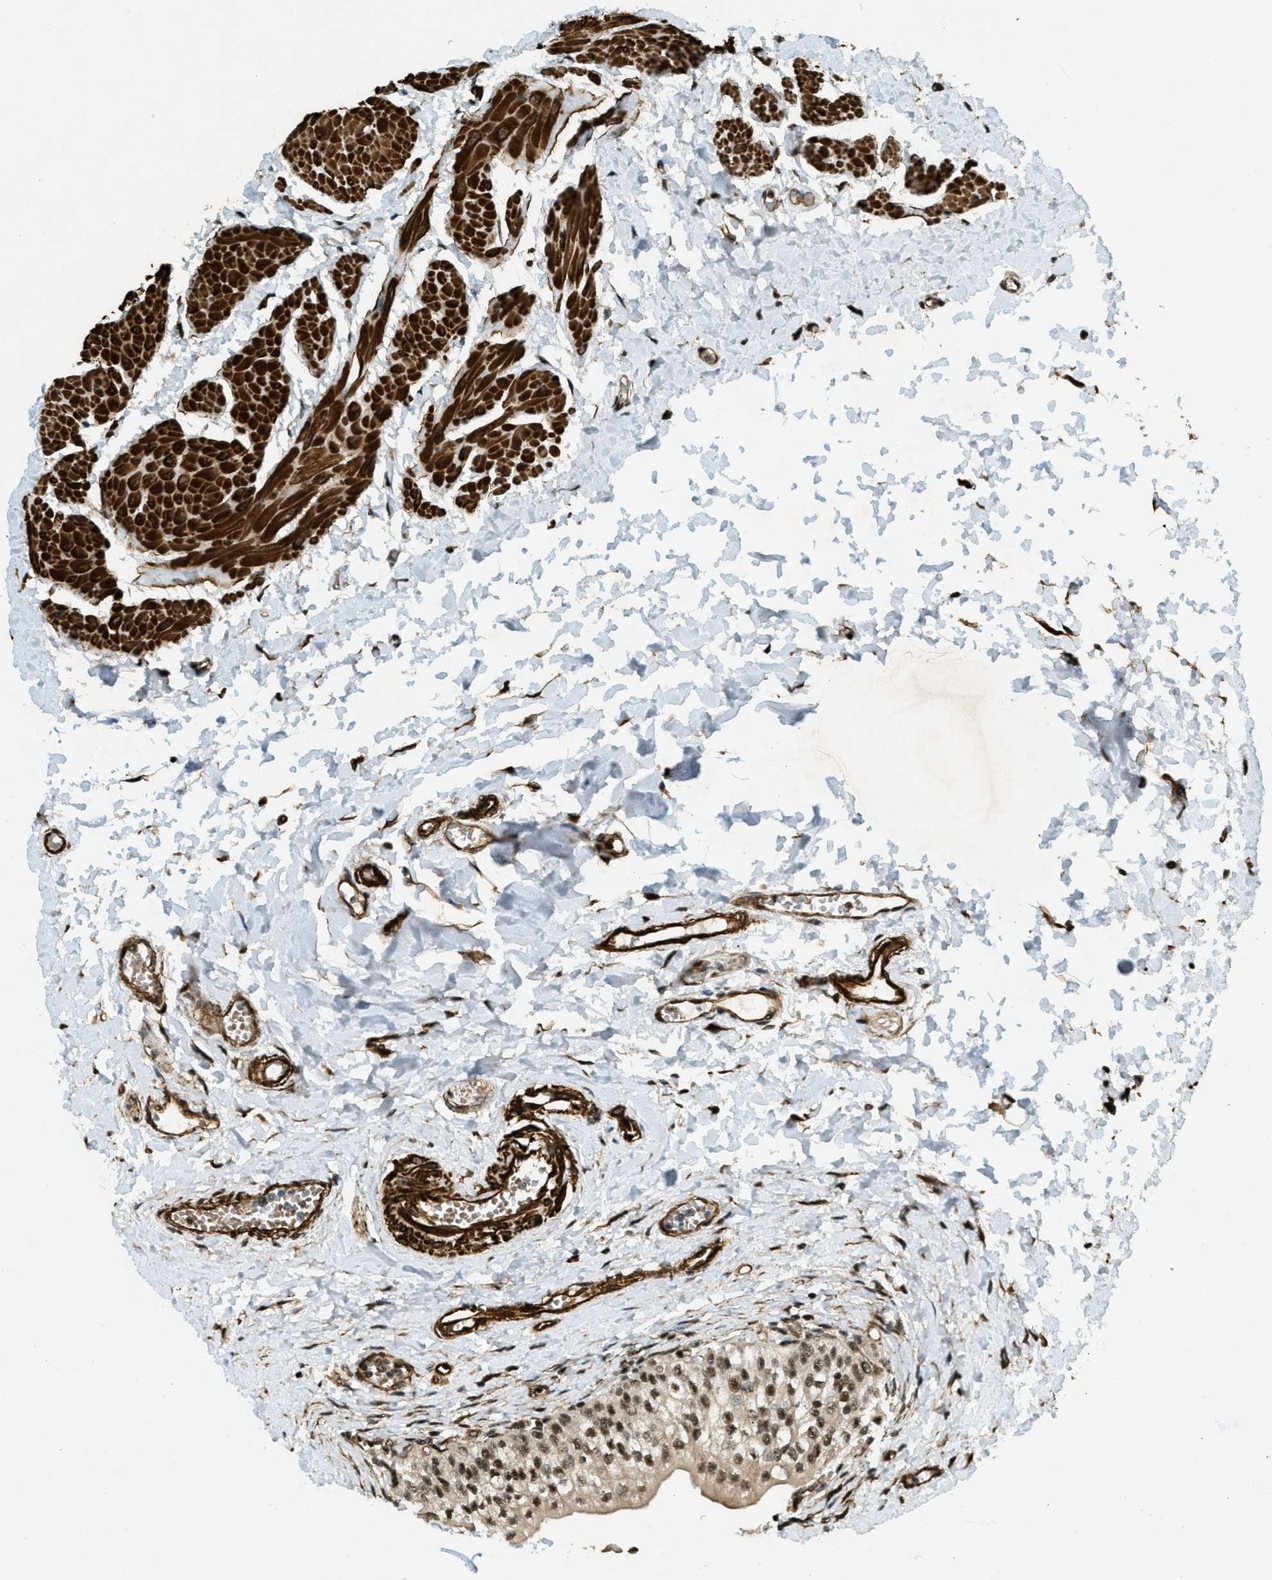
{"staining": {"intensity": "strong", "quantity": ">75%", "location": "cytoplasmic/membranous,nuclear"}, "tissue": "urinary bladder", "cell_type": "Urothelial cells", "image_type": "normal", "snomed": [{"axis": "morphology", "description": "Normal tissue, NOS"}, {"axis": "topography", "description": "Urinary bladder"}], "caption": "Immunohistochemistry of normal human urinary bladder demonstrates high levels of strong cytoplasmic/membranous,nuclear staining in approximately >75% of urothelial cells. Nuclei are stained in blue.", "gene": "CFAP36", "patient": {"sex": "male", "age": 55}}